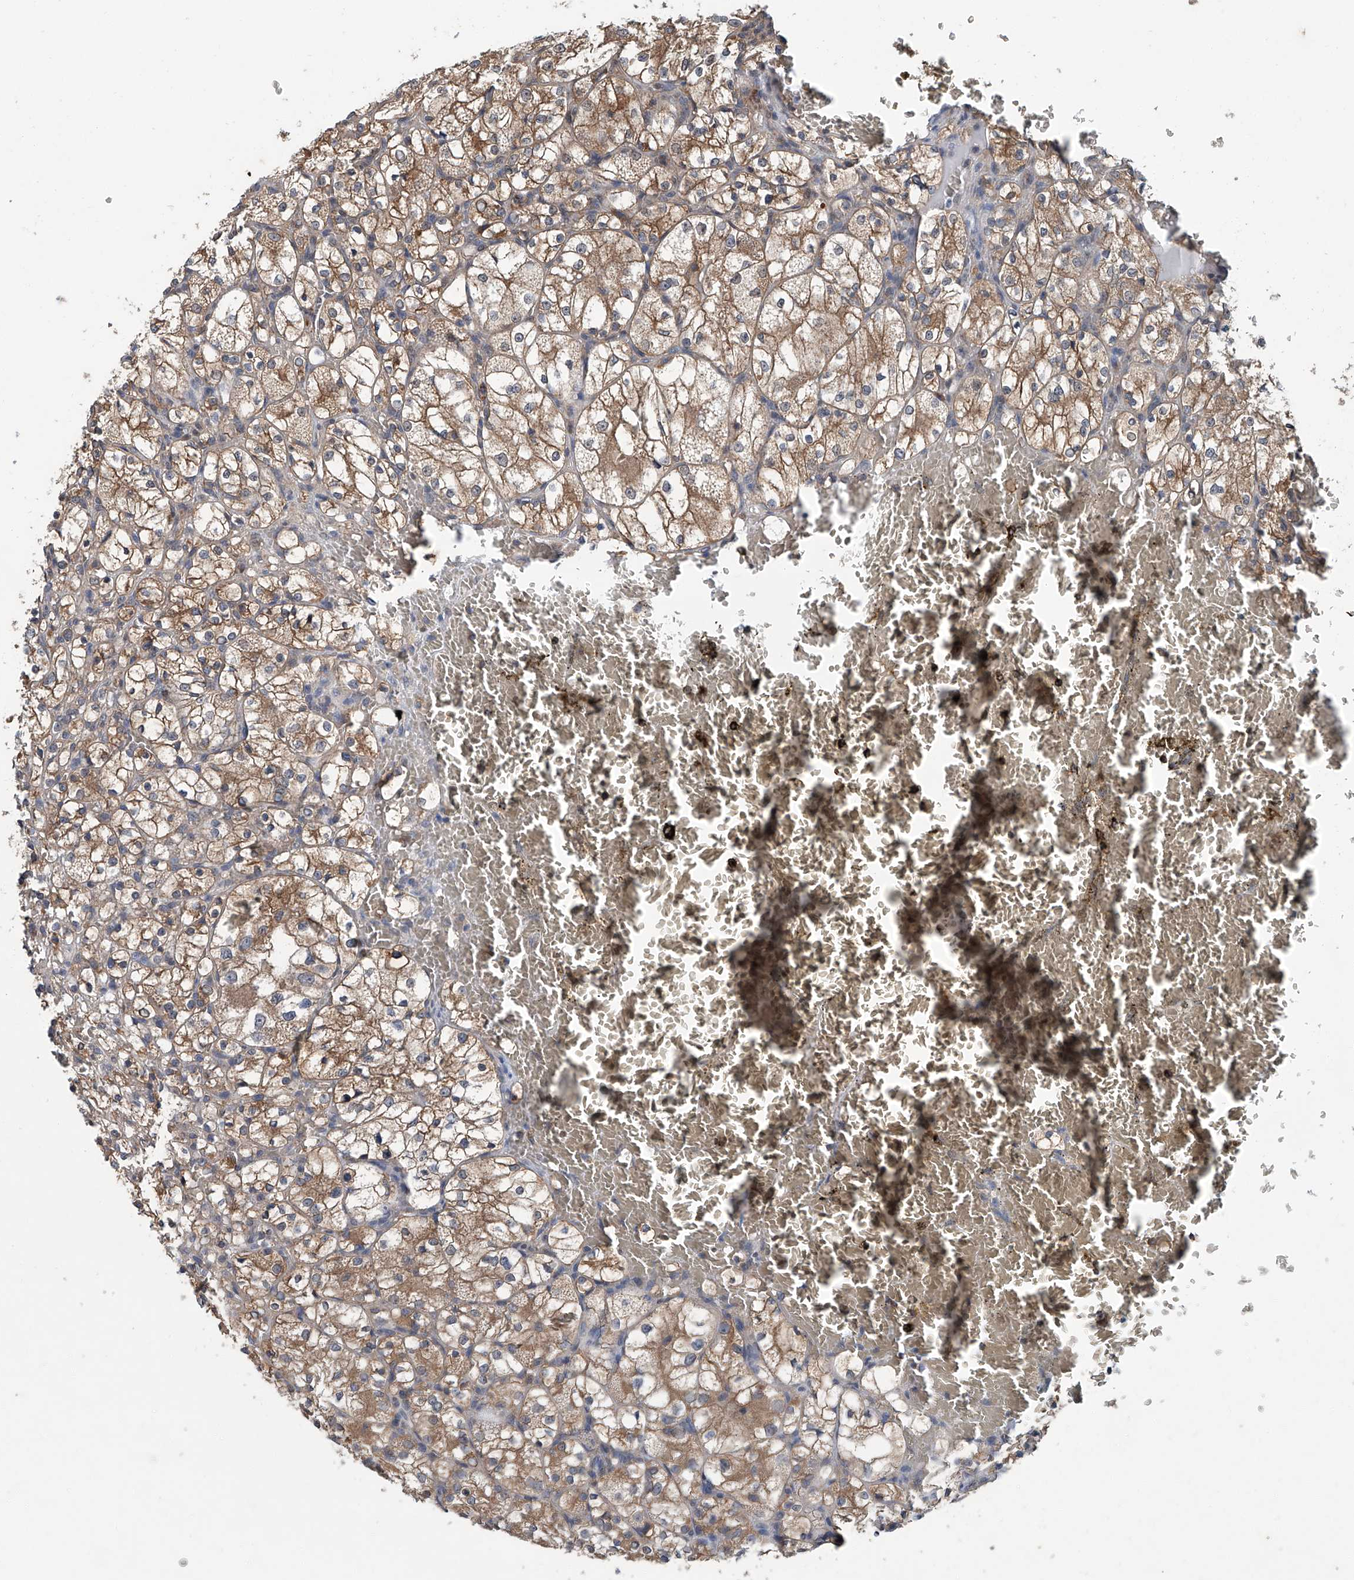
{"staining": {"intensity": "moderate", "quantity": ">75%", "location": "cytoplasmic/membranous"}, "tissue": "renal cancer", "cell_type": "Tumor cells", "image_type": "cancer", "snomed": [{"axis": "morphology", "description": "Adenocarcinoma, NOS"}, {"axis": "topography", "description": "Kidney"}], "caption": "Protein expression analysis of adenocarcinoma (renal) shows moderate cytoplasmic/membranous expression in about >75% of tumor cells. The protein of interest is shown in brown color, while the nuclei are stained blue.", "gene": "CLK1", "patient": {"sex": "female", "age": 69}}